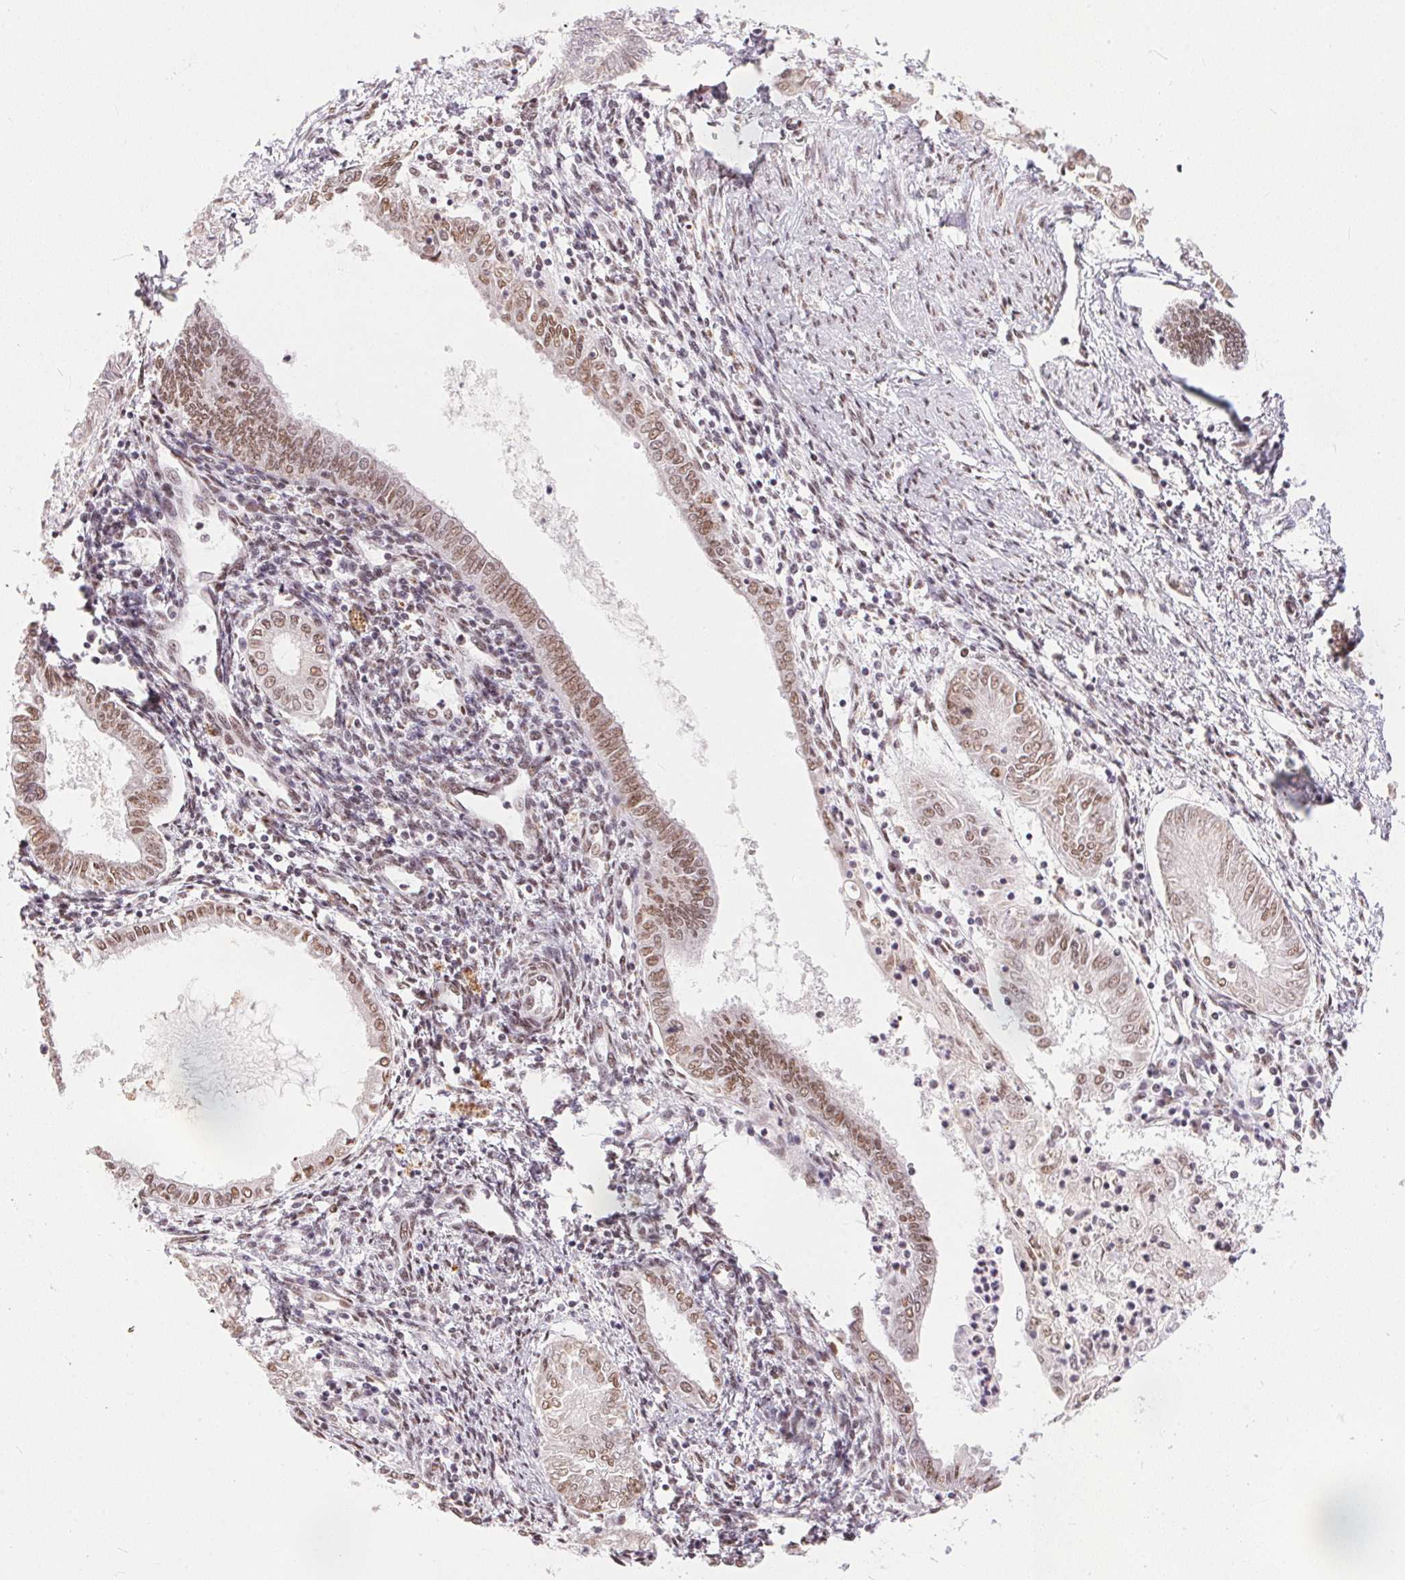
{"staining": {"intensity": "moderate", "quantity": "25%-75%", "location": "nuclear"}, "tissue": "endometrial cancer", "cell_type": "Tumor cells", "image_type": "cancer", "snomed": [{"axis": "morphology", "description": "Adenocarcinoma, NOS"}, {"axis": "topography", "description": "Endometrium"}], "caption": "Endometrial cancer (adenocarcinoma) stained for a protein shows moderate nuclear positivity in tumor cells. The staining was performed using DAB (3,3'-diaminobenzidine), with brown indicating positive protein expression. Nuclei are stained blue with hematoxylin.", "gene": "NFE2L1", "patient": {"sex": "female", "age": 68}}